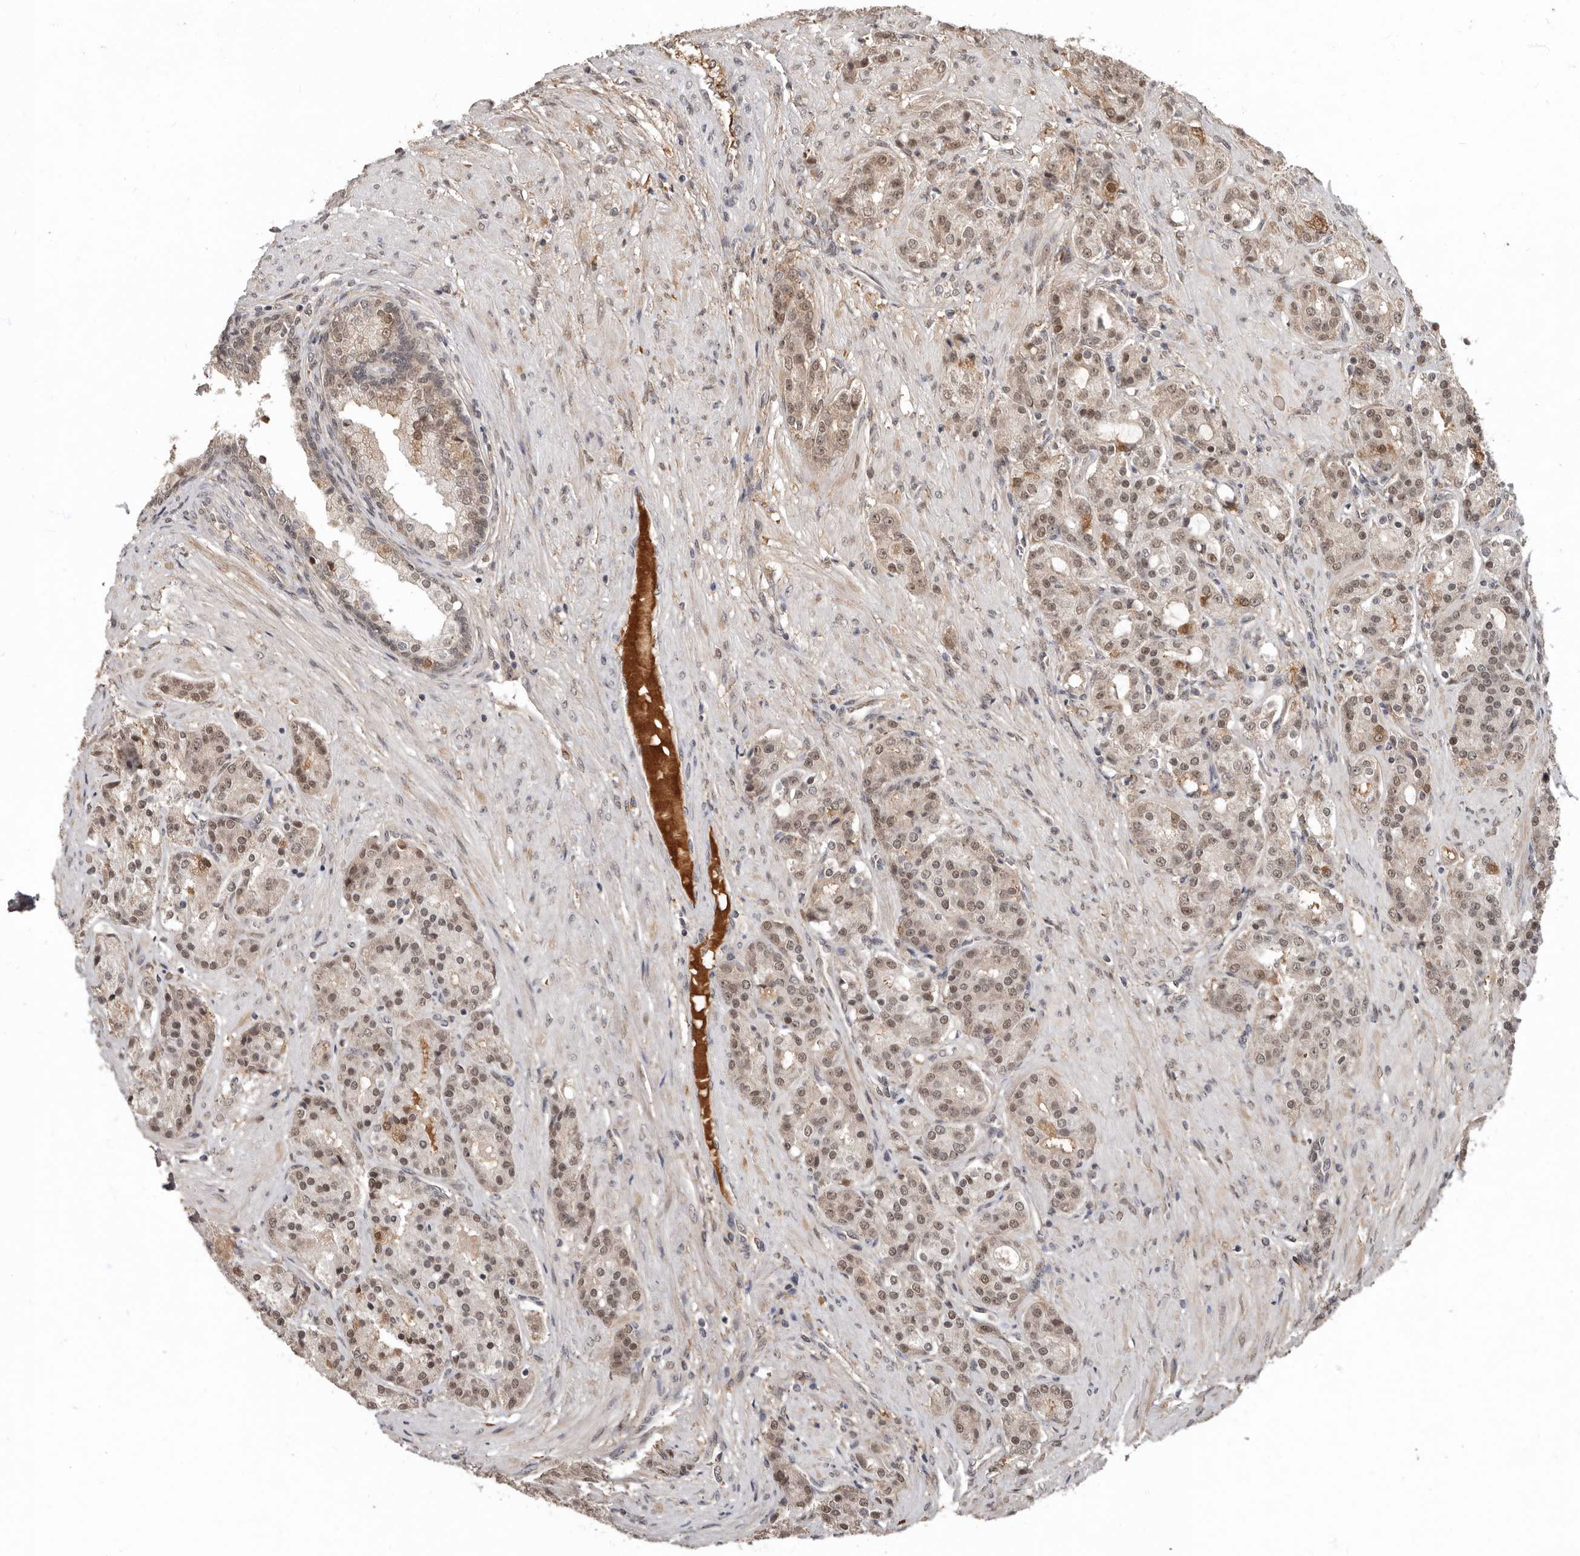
{"staining": {"intensity": "moderate", "quantity": ">75%", "location": "nuclear"}, "tissue": "prostate cancer", "cell_type": "Tumor cells", "image_type": "cancer", "snomed": [{"axis": "morphology", "description": "Adenocarcinoma, High grade"}, {"axis": "topography", "description": "Prostate"}], "caption": "Immunohistochemistry histopathology image of neoplastic tissue: human prostate adenocarcinoma (high-grade) stained using immunohistochemistry (IHC) exhibits medium levels of moderate protein expression localized specifically in the nuclear of tumor cells, appearing as a nuclear brown color.", "gene": "LRGUK", "patient": {"sex": "male", "age": 60}}